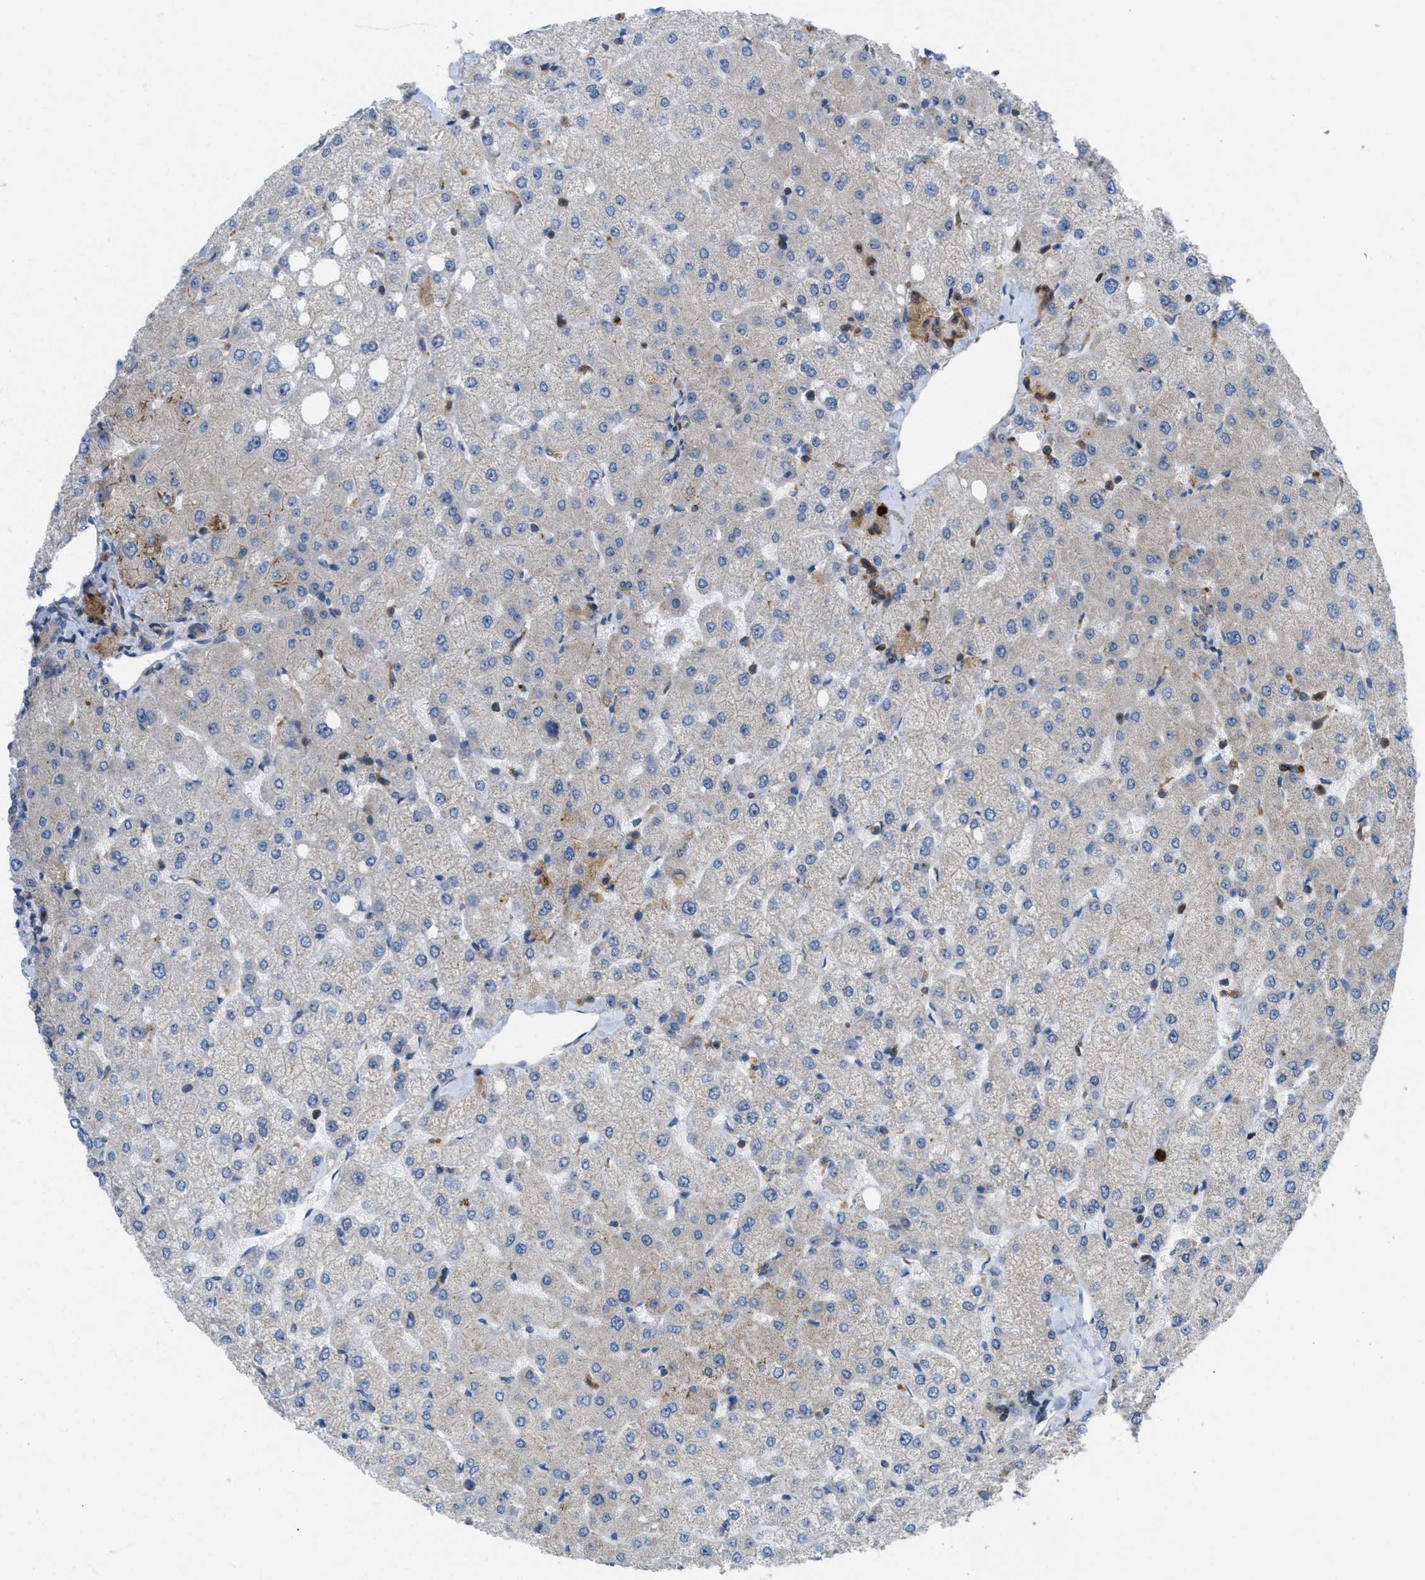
{"staining": {"intensity": "negative", "quantity": "none", "location": "none"}, "tissue": "liver", "cell_type": "Cholangiocytes", "image_type": "normal", "snomed": [{"axis": "morphology", "description": "Normal tissue, NOS"}, {"axis": "topography", "description": "Liver"}], "caption": "The micrograph shows no significant expression in cholangiocytes of liver. (Stains: DAB (3,3'-diaminobenzidine) immunohistochemistry (IHC) with hematoxylin counter stain, Microscopy: brightfield microscopy at high magnification).", "gene": "ATP2A3", "patient": {"sex": "female", "age": 54}}